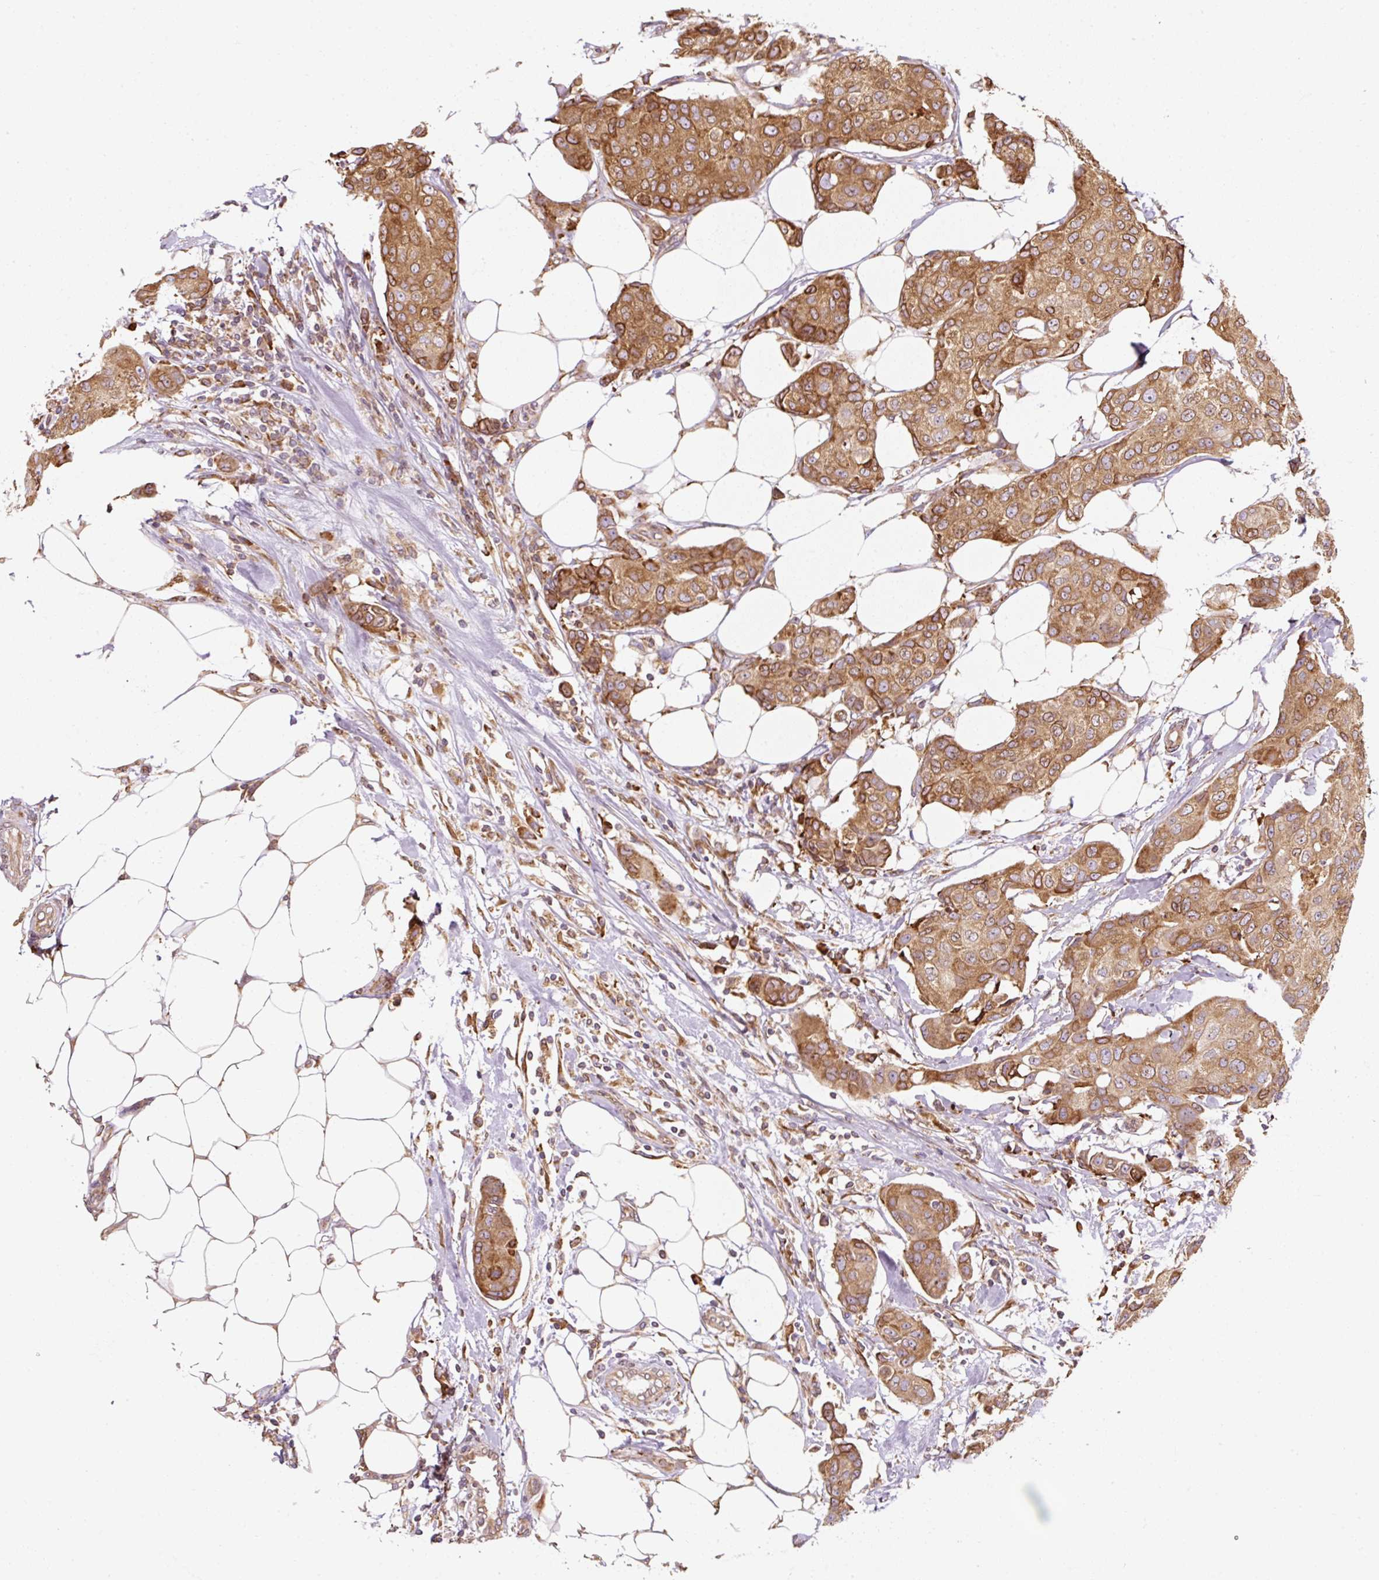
{"staining": {"intensity": "moderate", "quantity": ">75%", "location": "cytoplasmic/membranous"}, "tissue": "breast cancer", "cell_type": "Tumor cells", "image_type": "cancer", "snomed": [{"axis": "morphology", "description": "Duct carcinoma"}, {"axis": "topography", "description": "Breast"}, {"axis": "topography", "description": "Lymph node"}], "caption": "Immunohistochemistry of human breast cancer (infiltrating ductal carcinoma) demonstrates medium levels of moderate cytoplasmic/membranous expression in about >75% of tumor cells.", "gene": "PRKCSH", "patient": {"sex": "female", "age": 80}}